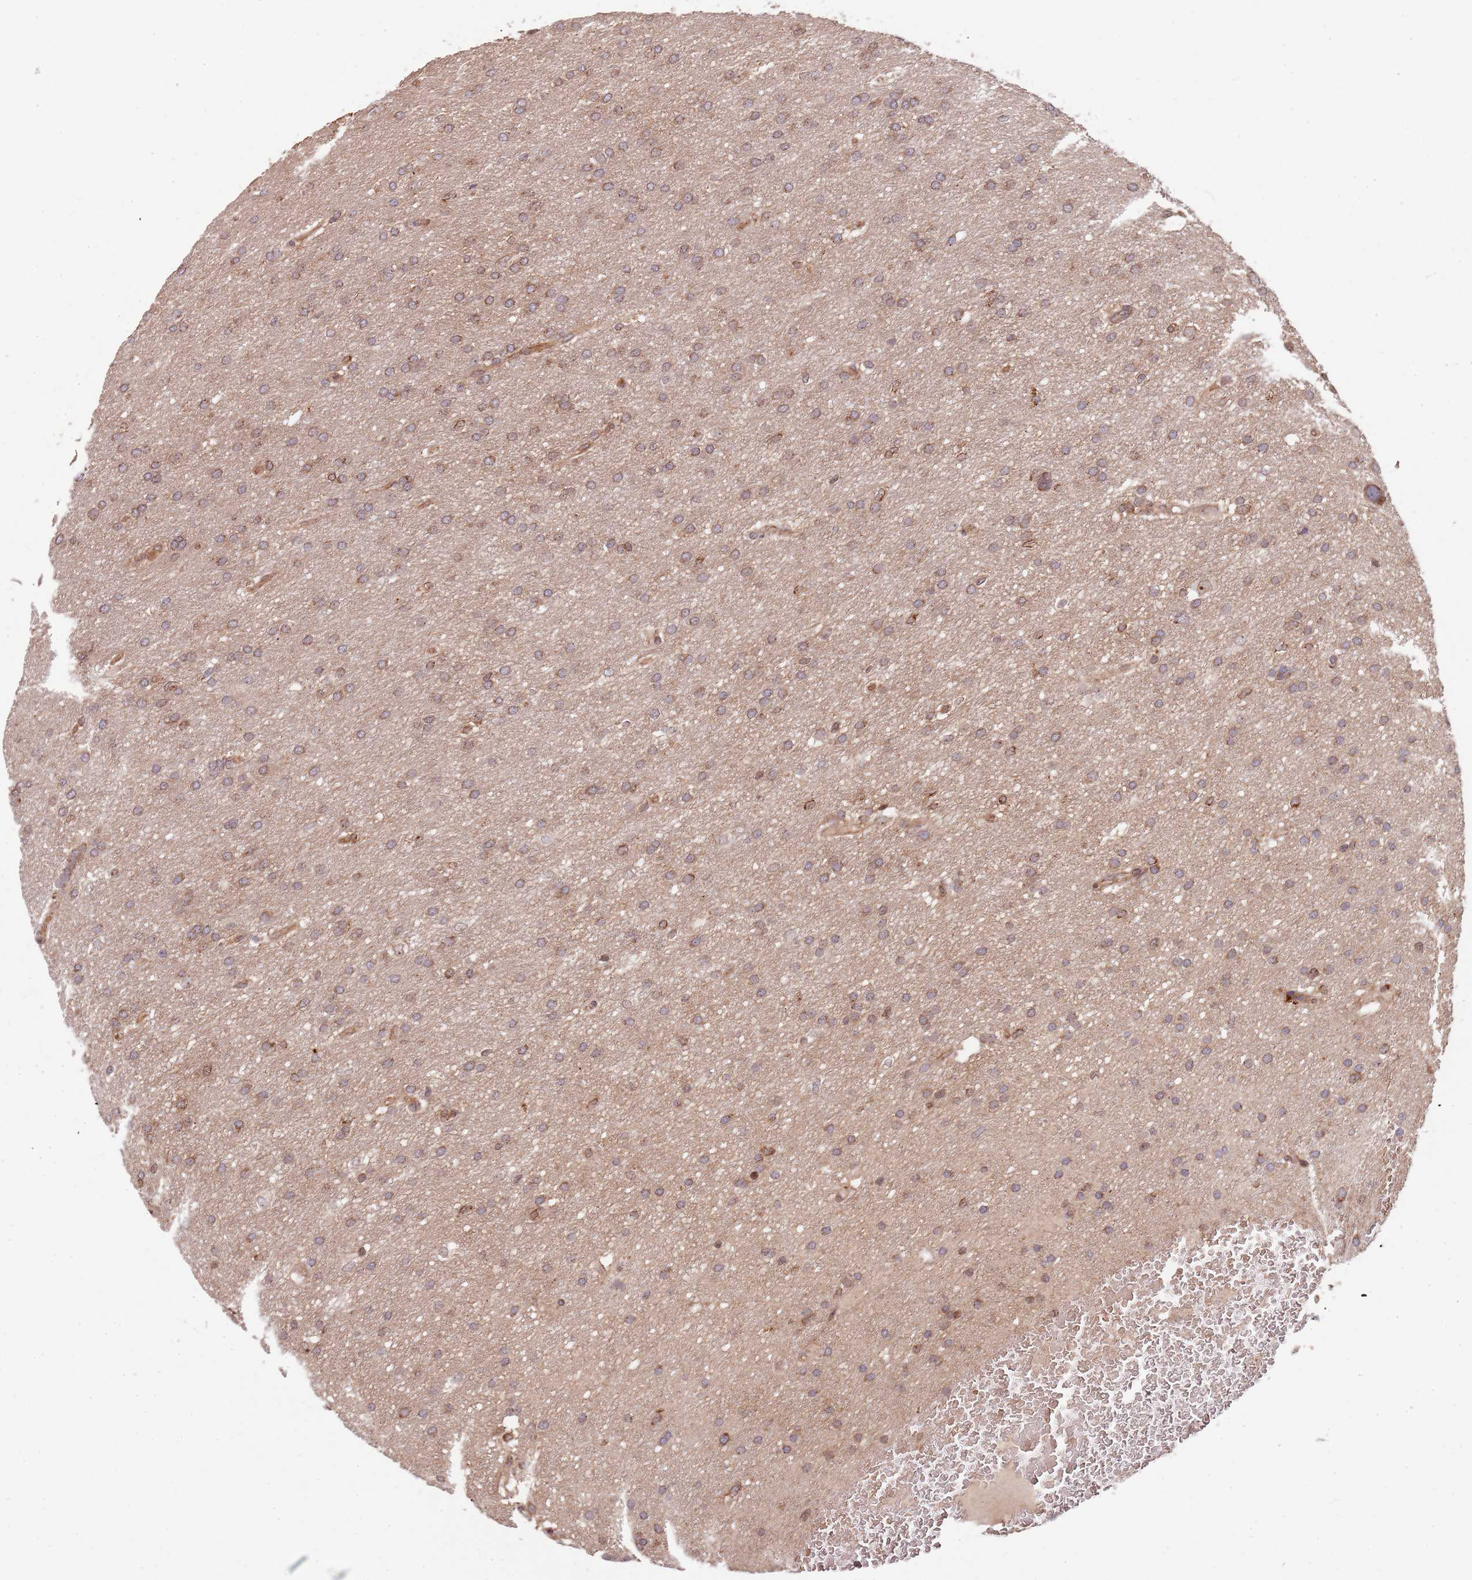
{"staining": {"intensity": "moderate", "quantity": ">75%", "location": "cytoplasmic/membranous"}, "tissue": "glioma", "cell_type": "Tumor cells", "image_type": "cancer", "snomed": [{"axis": "morphology", "description": "Glioma, malignant, High grade"}, {"axis": "topography", "description": "Cerebral cortex"}], "caption": "This is a micrograph of immunohistochemistry staining of glioma, which shows moderate staining in the cytoplasmic/membranous of tumor cells.", "gene": "DCHS1", "patient": {"sex": "female", "age": 36}}